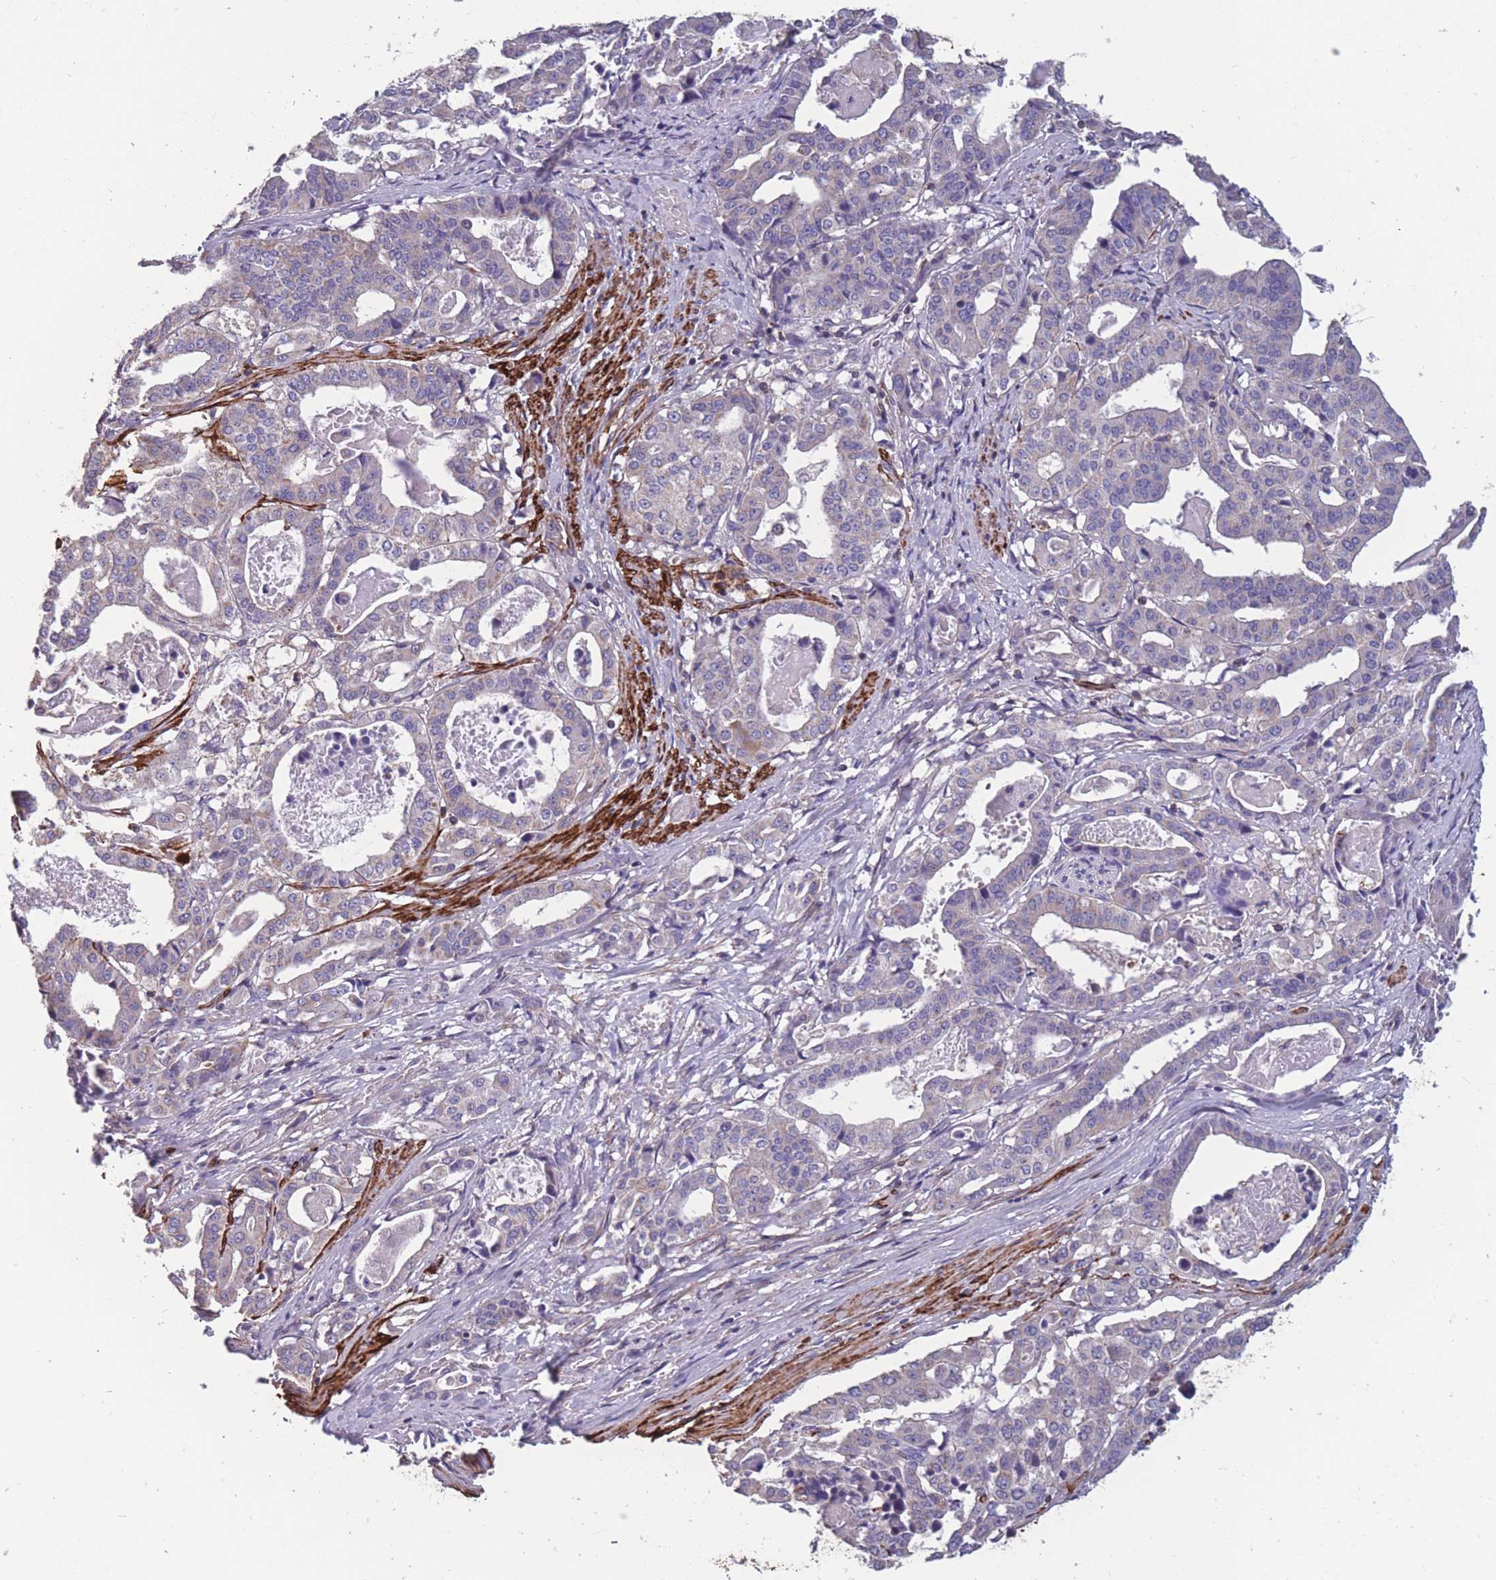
{"staining": {"intensity": "weak", "quantity": "<25%", "location": "cytoplasmic/membranous"}, "tissue": "stomach cancer", "cell_type": "Tumor cells", "image_type": "cancer", "snomed": [{"axis": "morphology", "description": "Adenocarcinoma, NOS"}, {"axis": "topography", "description": "Stomach"}], "caption": "Human stomach adenocarcinoma stained for a protein using immunohistochemistry exhibits no expression in tumor cells.", "gene": "TOMM40L", "patient": {"sex": "male", "age": 48}}